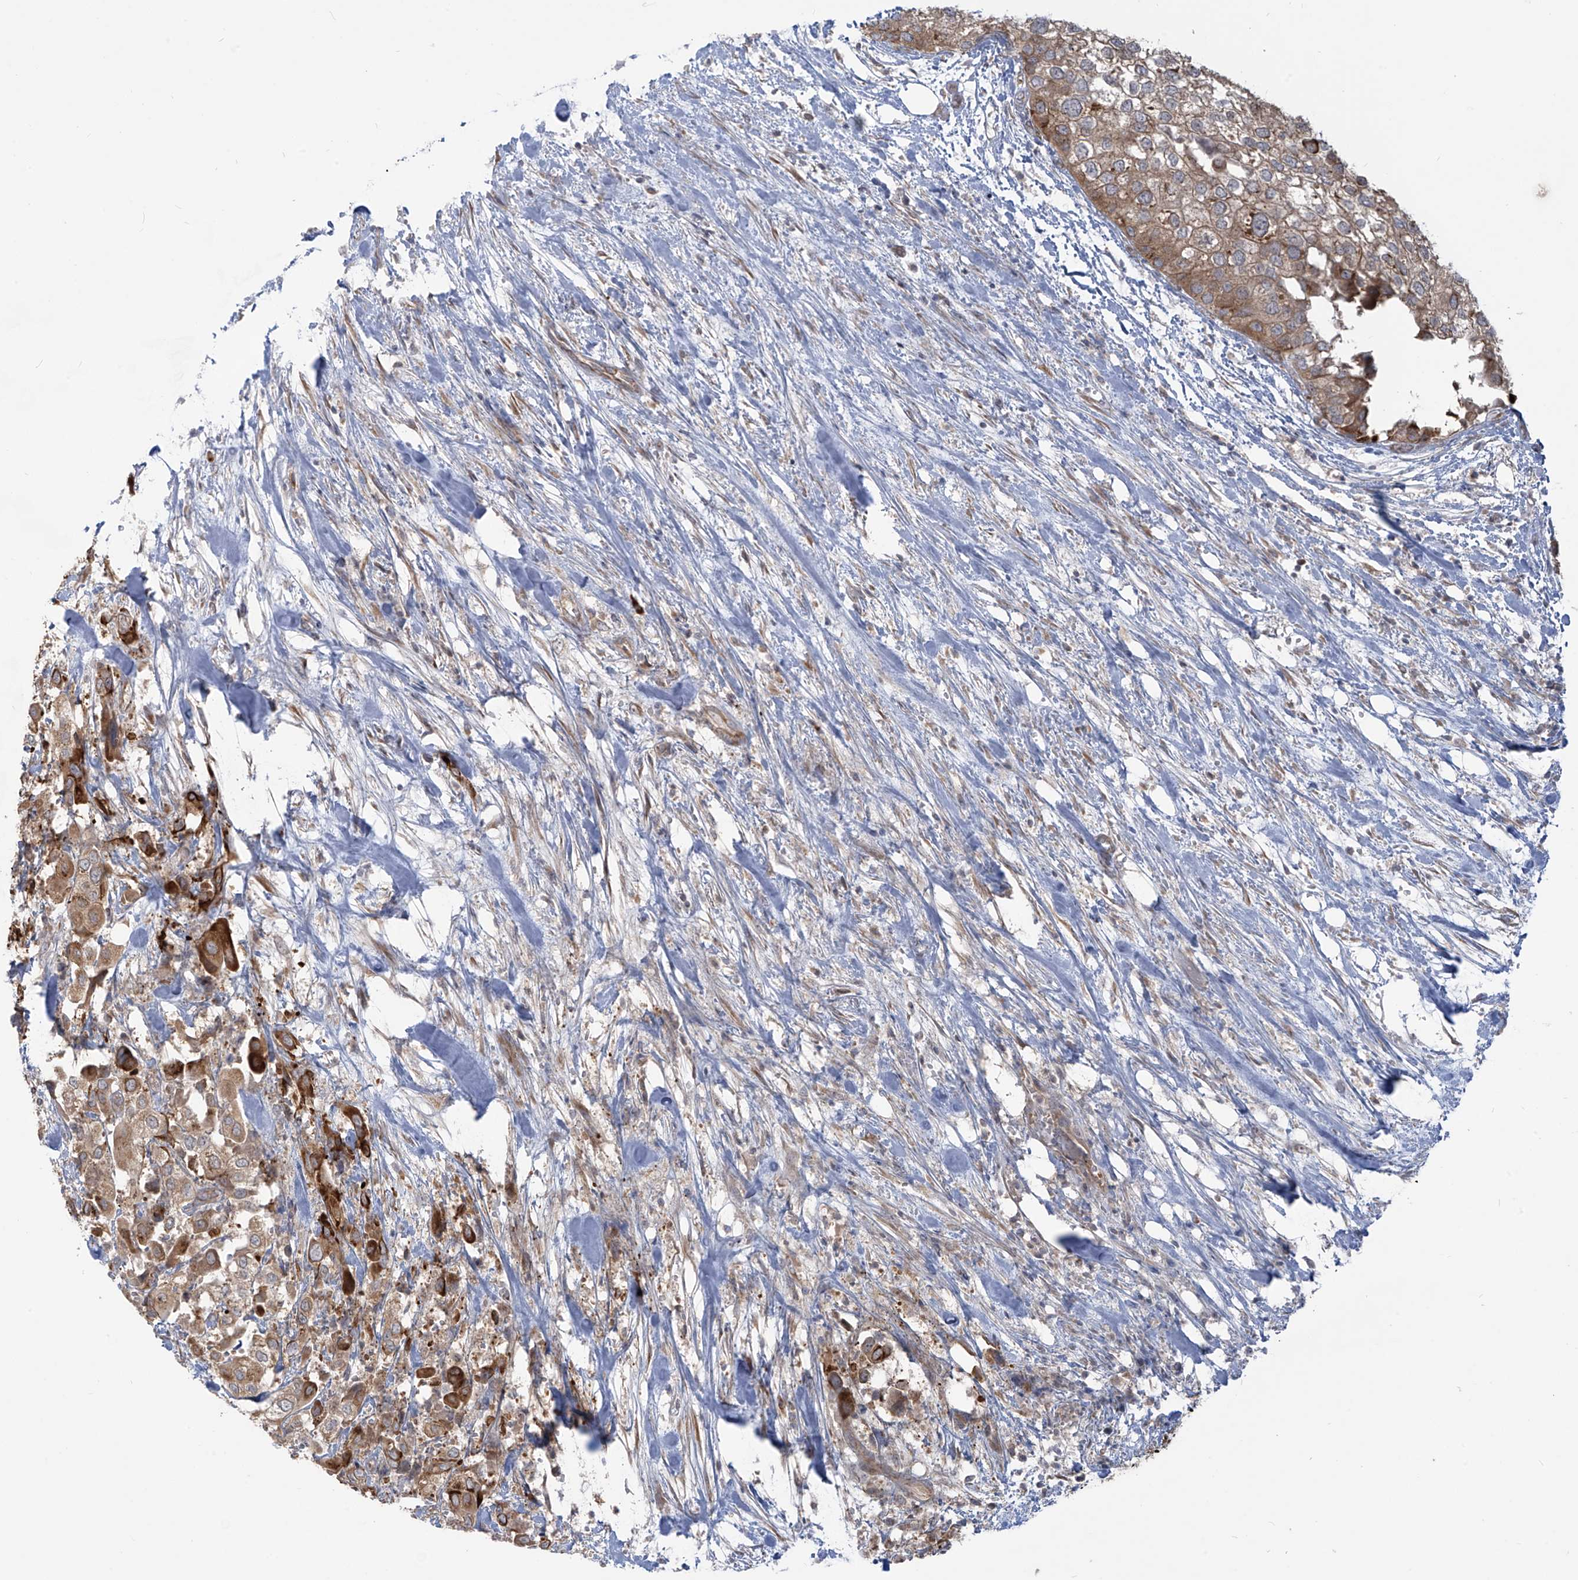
{"staining": {"intensity": "moderate", "quantity": ">75%", "location": "cytoplasmic/membranous"}, "tissue": "urothelial cancer", "cell_type": "Tumor cells", "image_type": "cancer", "snomed": [{"axis": "morphology", "description": "Urothelial carcinoma, High grade"}, {"axis": "topography", "description": "Urinary bladder"}], "caption": "A high-resolution photomicrograph shows IHC staining of urothelial cancer, which displays moderate cytoplasmic/membranous expression in about >75% of tumor cells.", "gene": "TRIM67", "patient": {"sex": "male", "age": 64}}